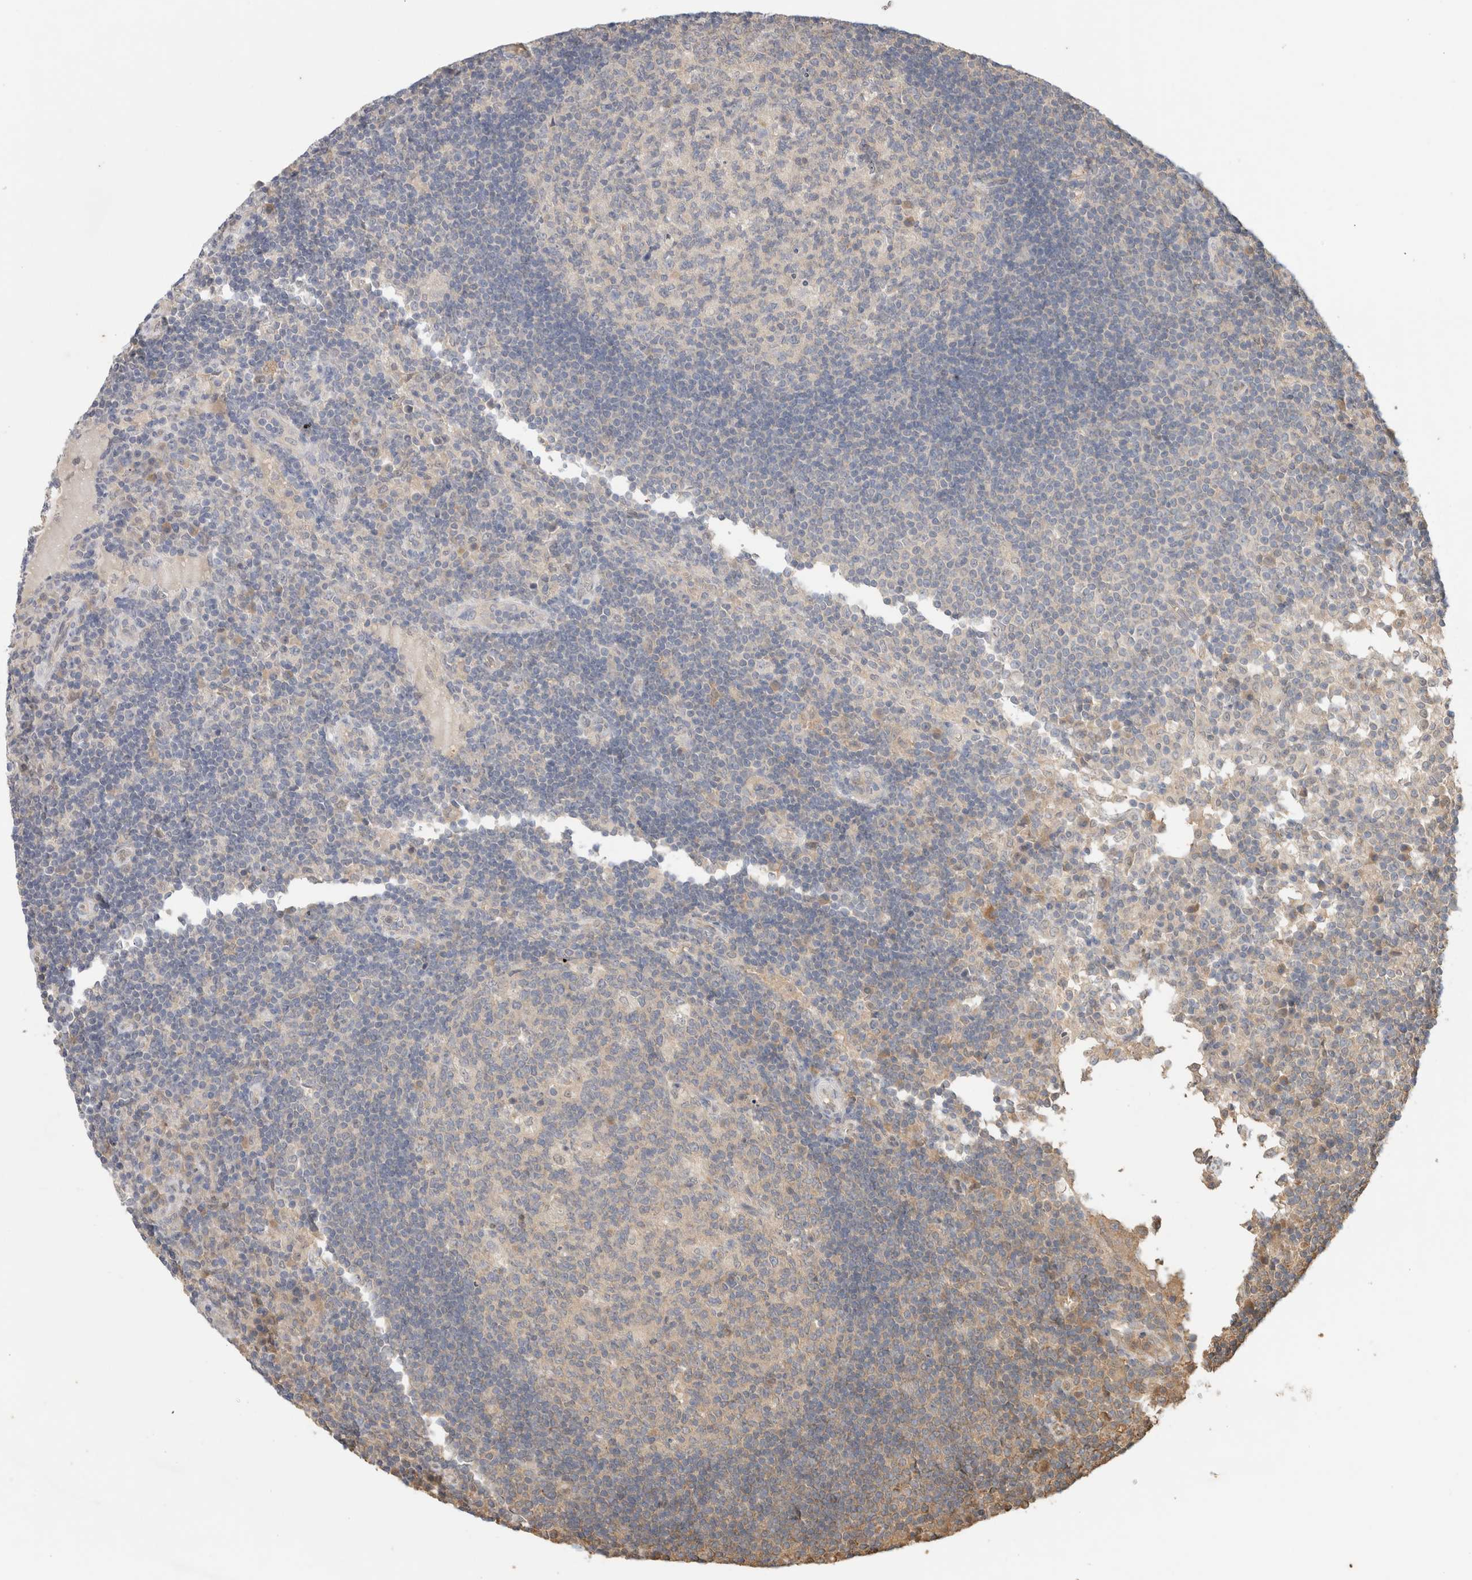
{"staining": {"intensity": "negative", "quantity": "none", "location": "none"}, "tissue": "lymph node", "cell_type": "Germinal center cells", "image_type": "normal", "snomed": [{"axis": "morphology", "description": "Normal tissue, NOS"}, {"axis": "topography", "description": "Lymph node"}], "caption": "IHC of benign human lymph node exhibits no expression in germinal center cells.", "gene": "YWHAH", "patient": {"sex": "female", "age": 53}}